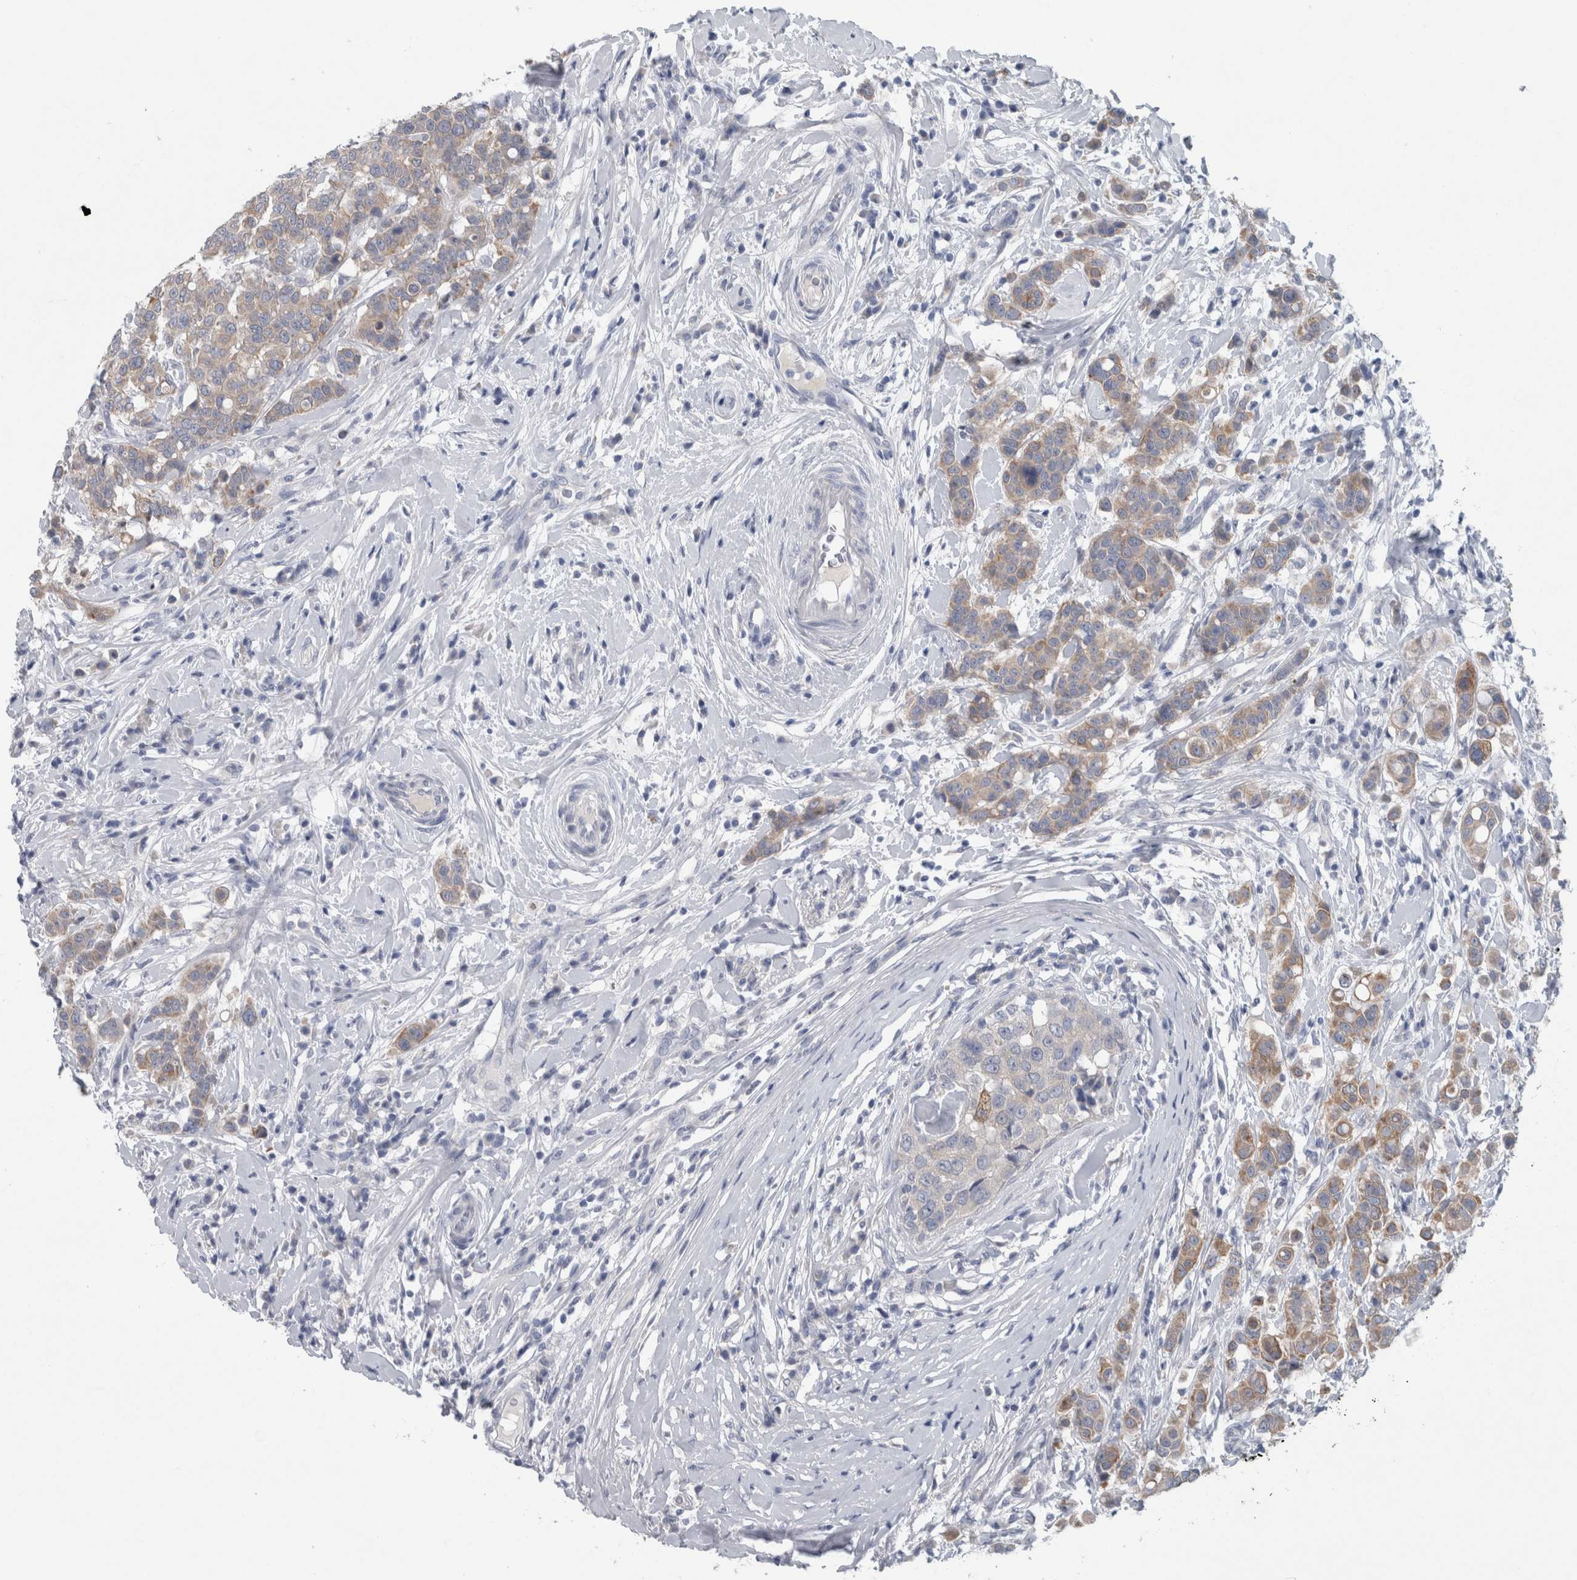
{"staining": {"intensity": "weak", "quantity": "25%-75%", "location": "cytoplasmic/membranous"}, "tissue": "breast cancer", "cell_type": "Tumor cells", "image_type": "cancer", "snomed": [{"axis": "morphology", "description": "Duct carcinoma"}, {"axis": "topography", "description": "Breast"}], "caption": "The photomicrograph exhibits a brown stain indicating the presence of a protein in the cytoplasmic/membranous of tumor cells in breast cancer (intraductal carcinoma). The protein is stained brown, and the nuclei are stained in blue (DAB (3,3'-diaminobenzidine) IHC with brightfield microscopy, high magnification).", "gene": "FAM83H", "patient": {"sex": "female", "age": 27}}